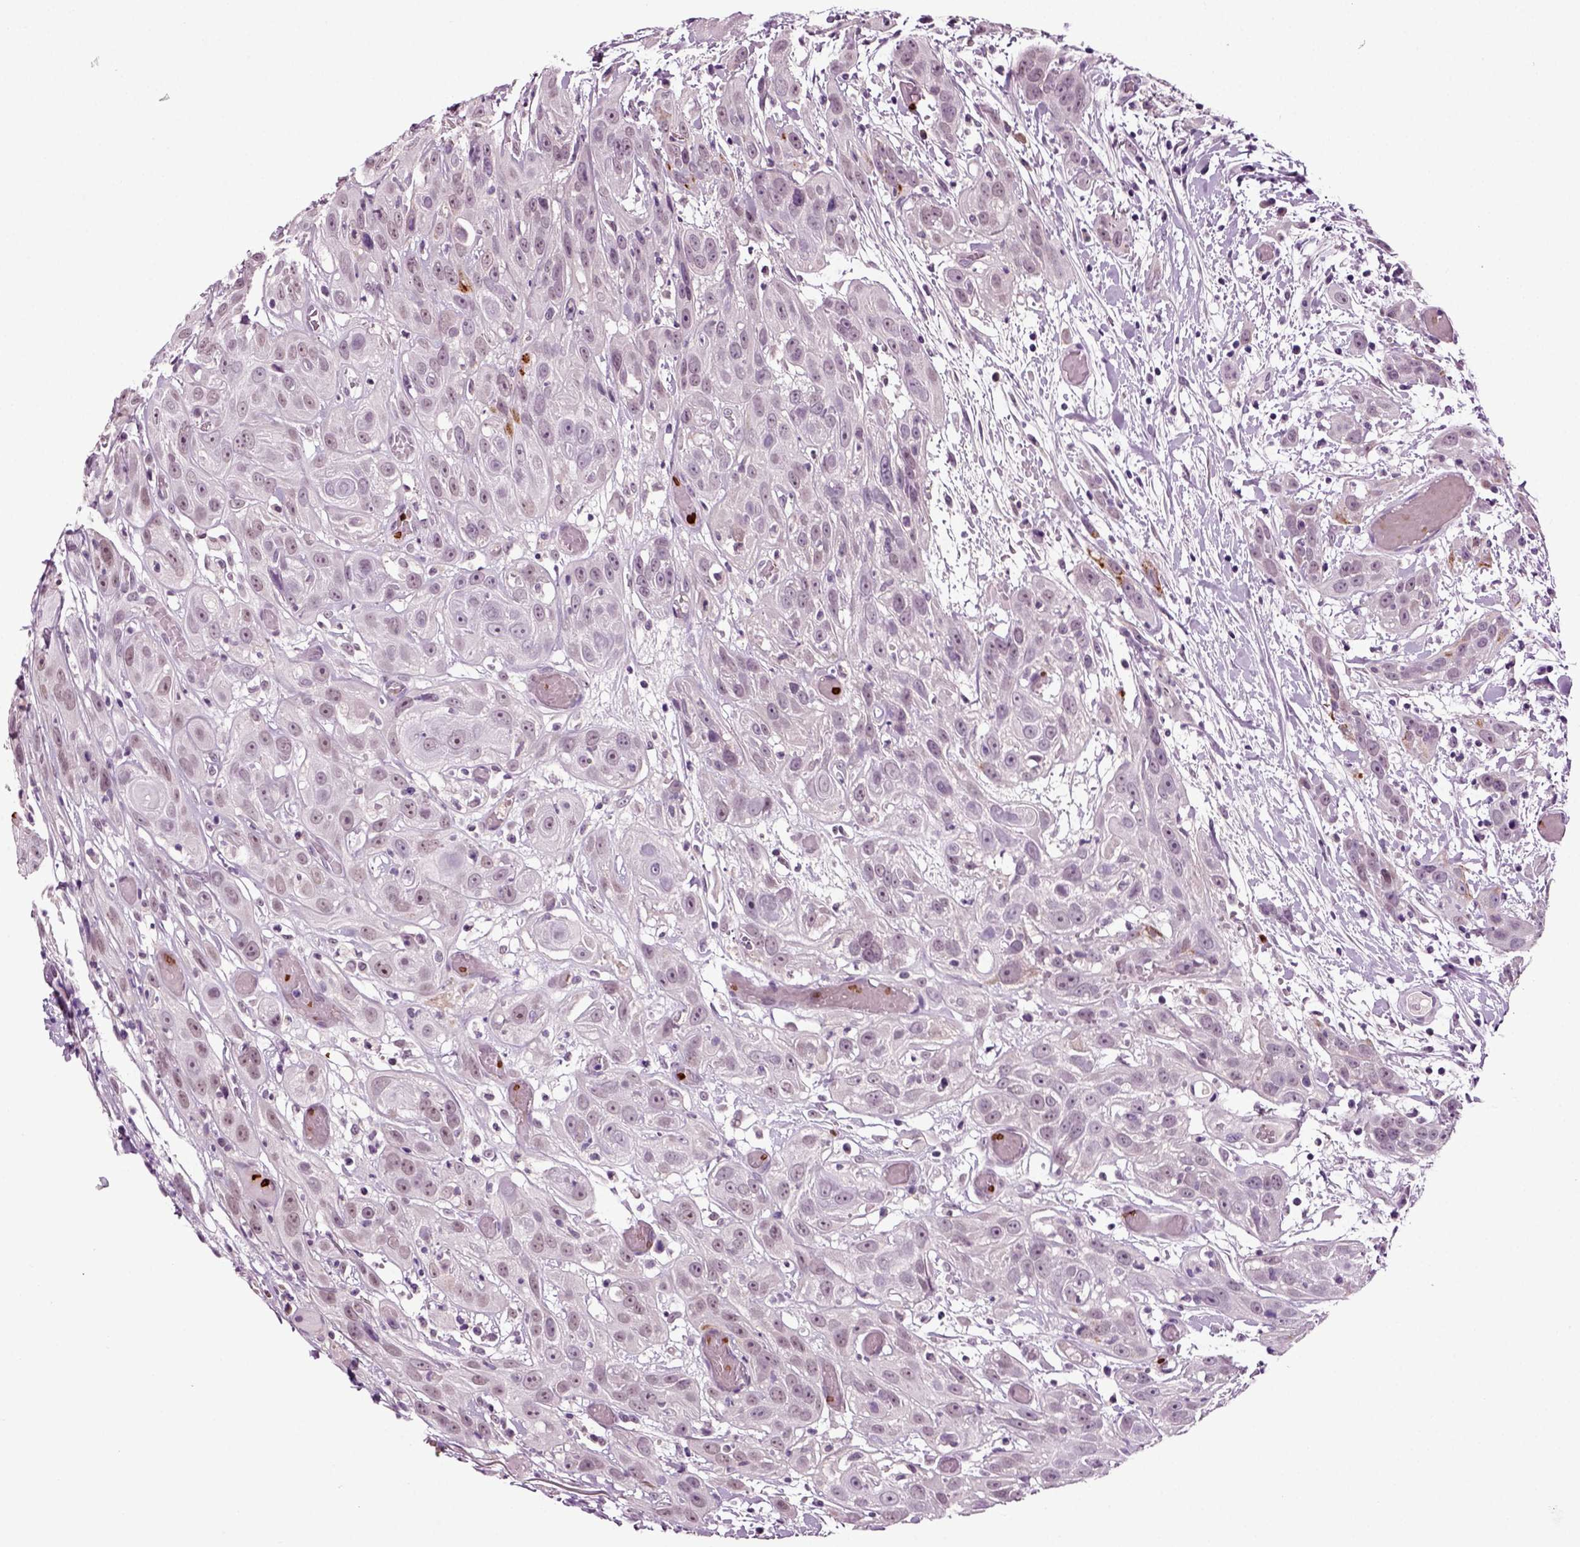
{"staining": {"intensity": "negative", "quantity": "none", "location": "none"}, "tissue": "head and neck cancer", "cell_type": "Tumor cells", "image_type": "cancer", "snomed": [{"axis": "morphology", "description": "Normal tissue, NOS"}, {"axis": "morphology", "description": "Squamous cell carcinoma, NOS"}, {"axis": "topography", "description": "Oral tissue"}, {"axis": "topography", "description": "Salivary gland"}, {"axis": "topography", "description": "Head-Neck"}], "caption": "Head and neck squamous cell carcinoma was stained to show a protein in brown. There is no significant expression in tumor cells.", "gene": "SPATA17", "patient": {"sex": "female", "age": 62}}